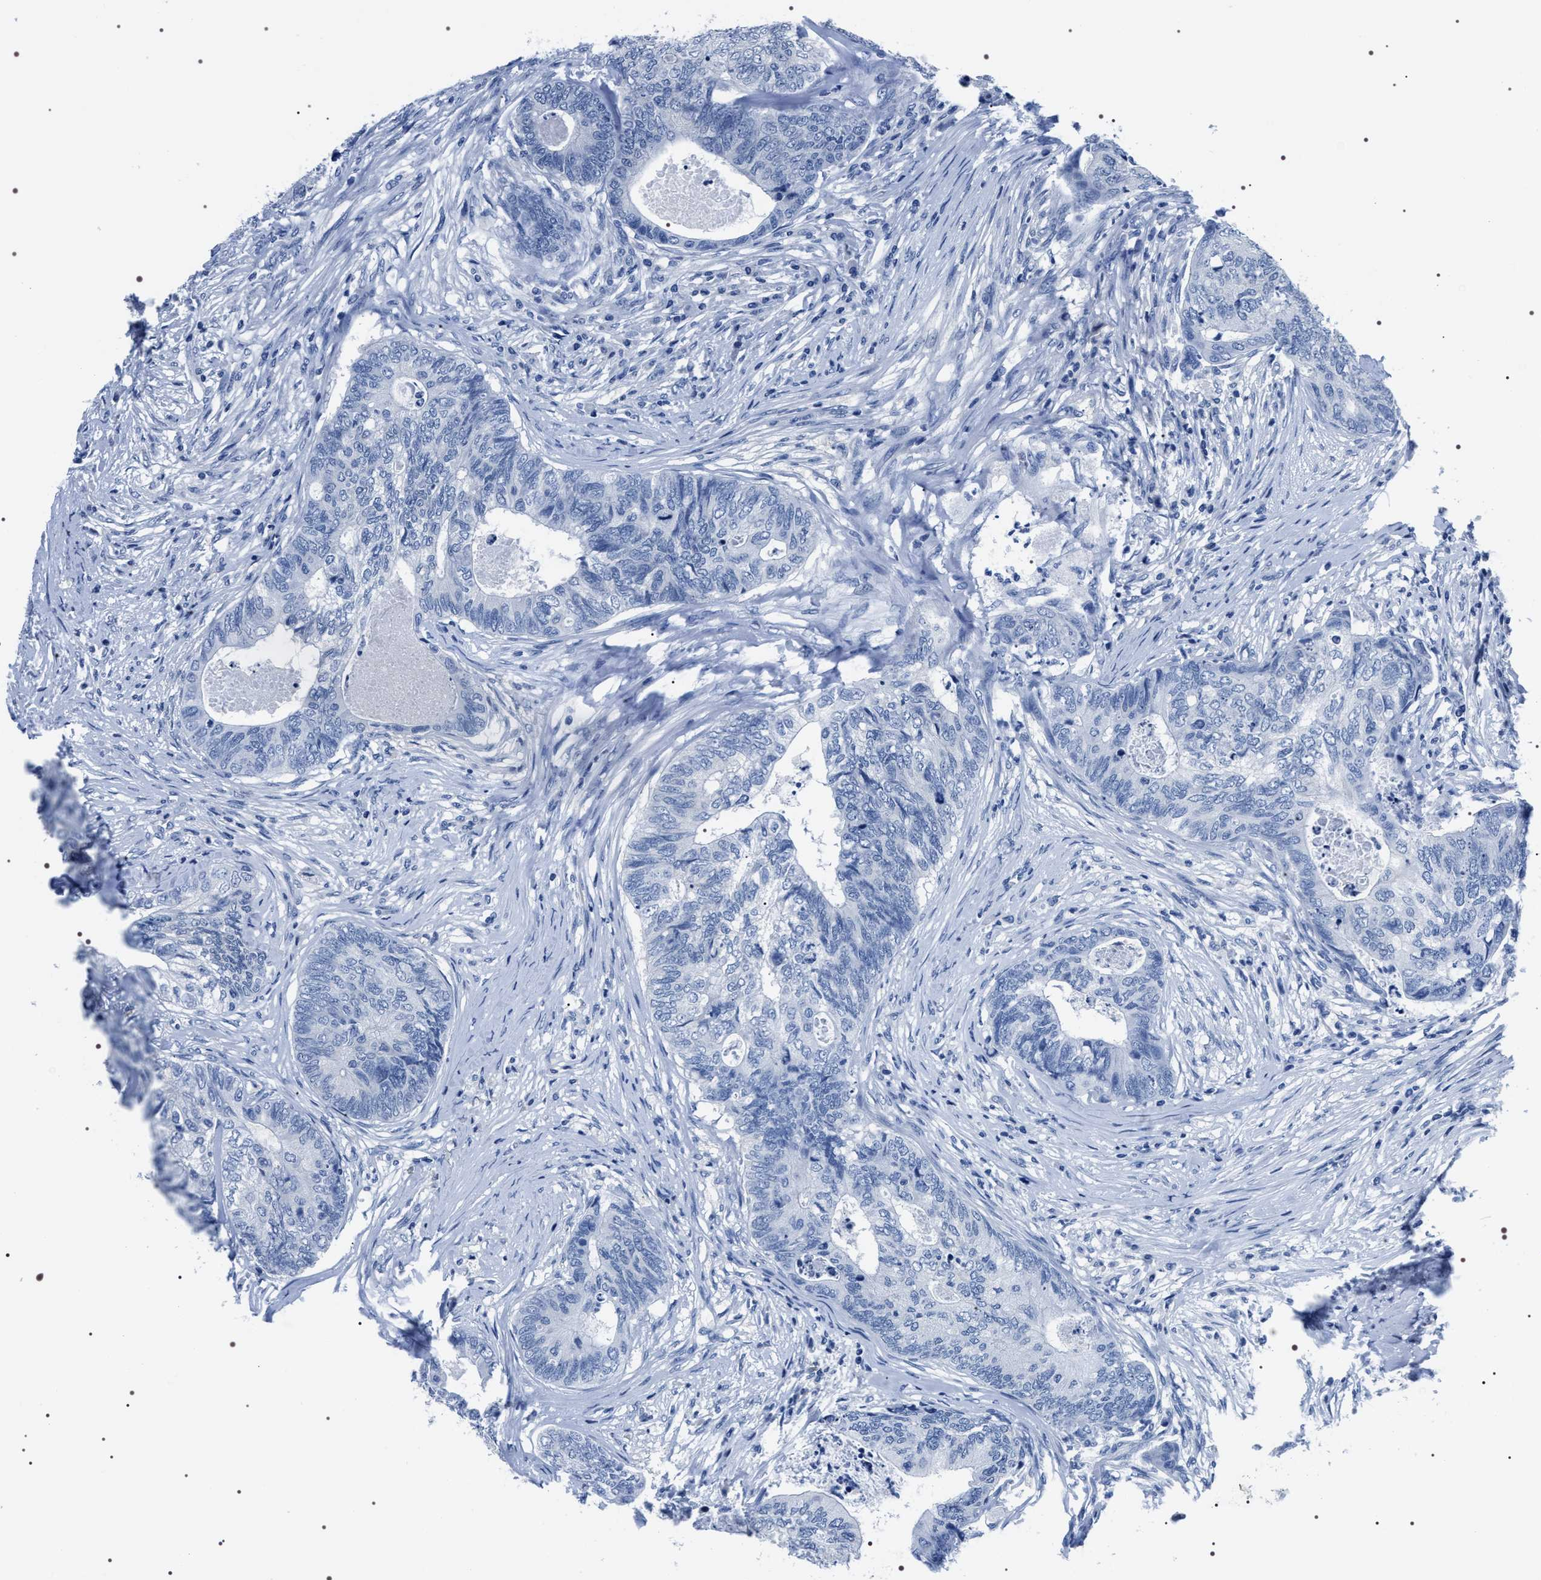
{"staining": {"intensity": "negative", "quantity": "none", "location": "none"}, "tissue": "colorectal cancer", "cell_type": "Tumor cells", "image_type": "cancer", "snomed": [{"axis": "morphology", "description": "Adenocarcinoma, NOS"}, {"axis": "topography", "description": "Colon"}], "caption": "Immunohistochemical staining of colorectal cancer shows no significant positivity in tumor cells. Nuclei are stained in blue.", "gene": "ADH4", "patient": {"sex": "female", "age": 67}}